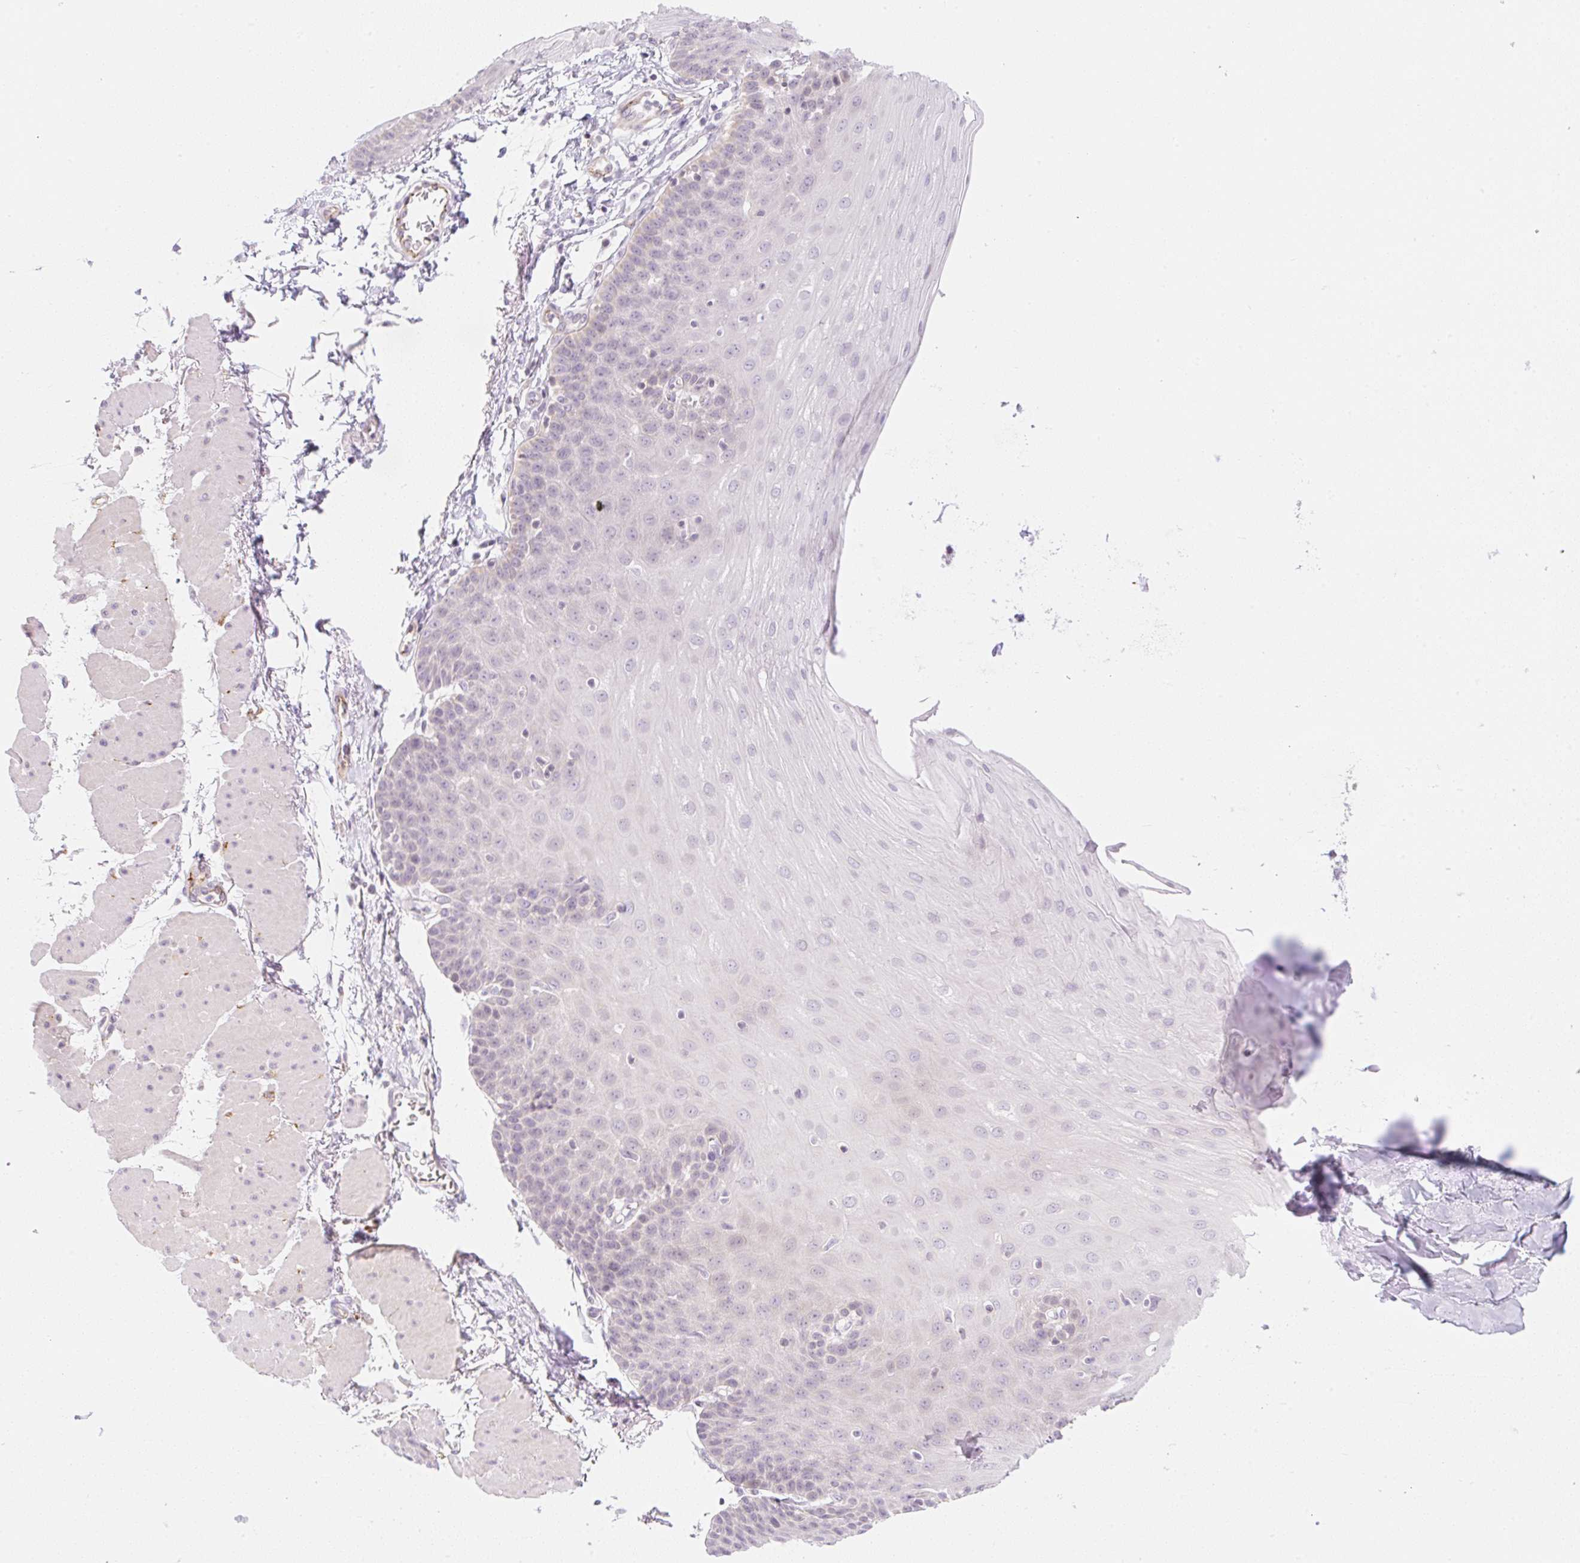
{"staining": {"intensity": "negative", "quantity": "none", "location": "none"}, "tissue": "esophagus", "cell_type": "Squamous epithelial cells", "image_type": "normal", "snomed": [{"axis": "morphology", "description": "Normal tissue, NOS"}, {"axis": "topography", "description": "Esophagus"}], "caption": "Immunohistochemical staining of benign human esophagus demonstrates no significant staining in squamous epithelial cells.", "gene": "CASKIN1", "patient": {"sex": "female", "age": 81}}